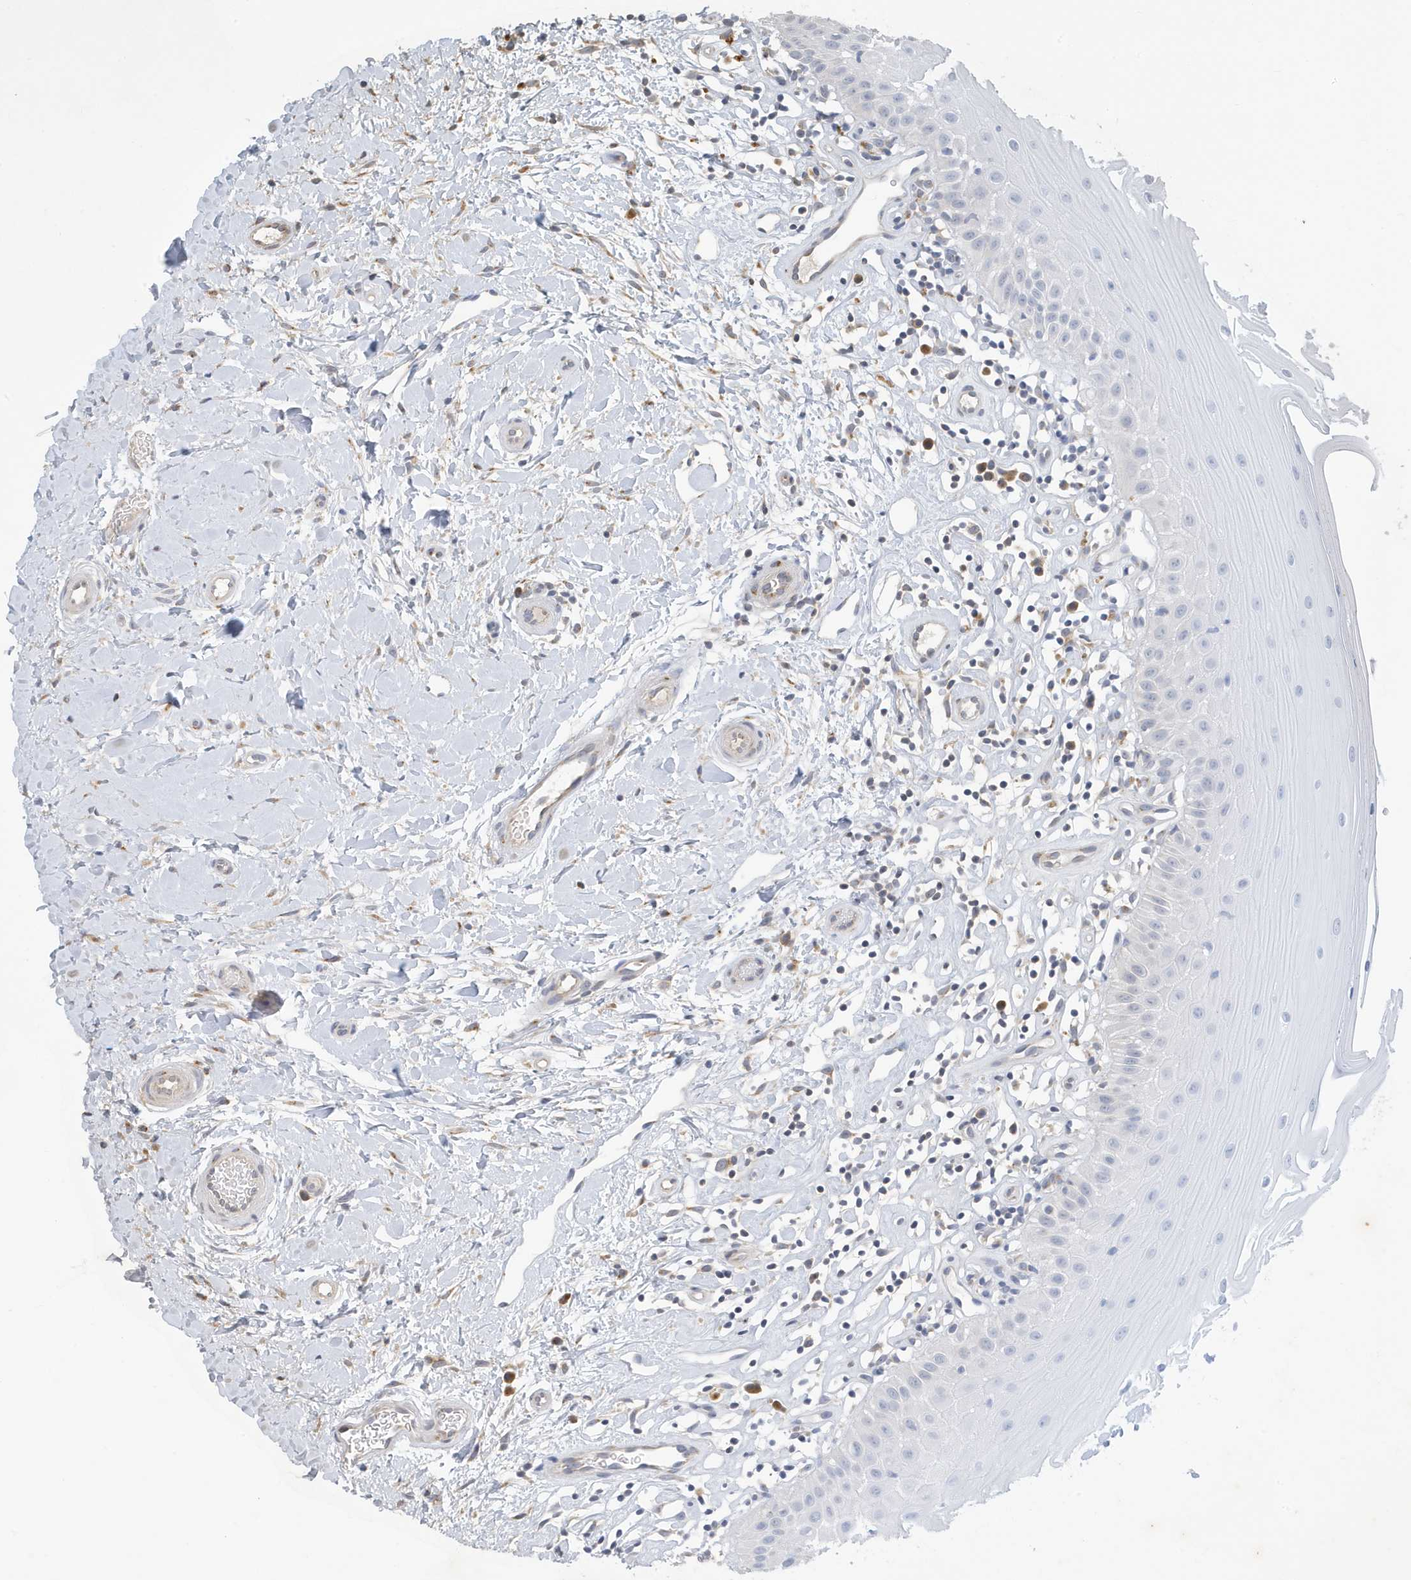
{"staining": {"intensity": "moderate", "quantity": "25%-75%", "location": "nuclear"}, "tissue": "oral mucosa", "cell_type": "Squamous epithelial cells", "image_type": "normal", "snomed": [{"axis": "morphology", "description": "Normal tissue, NOS"}, {"axis": "topography", "description": "Oral tissue"}], "caption": "A medium amount of moderate nuclear positivity is present in approximately 25%-75% of squamous epithelial cells in normal oral mucosa.", "gene": "STX10", "patient": {"sex": "female", "age": 56}}